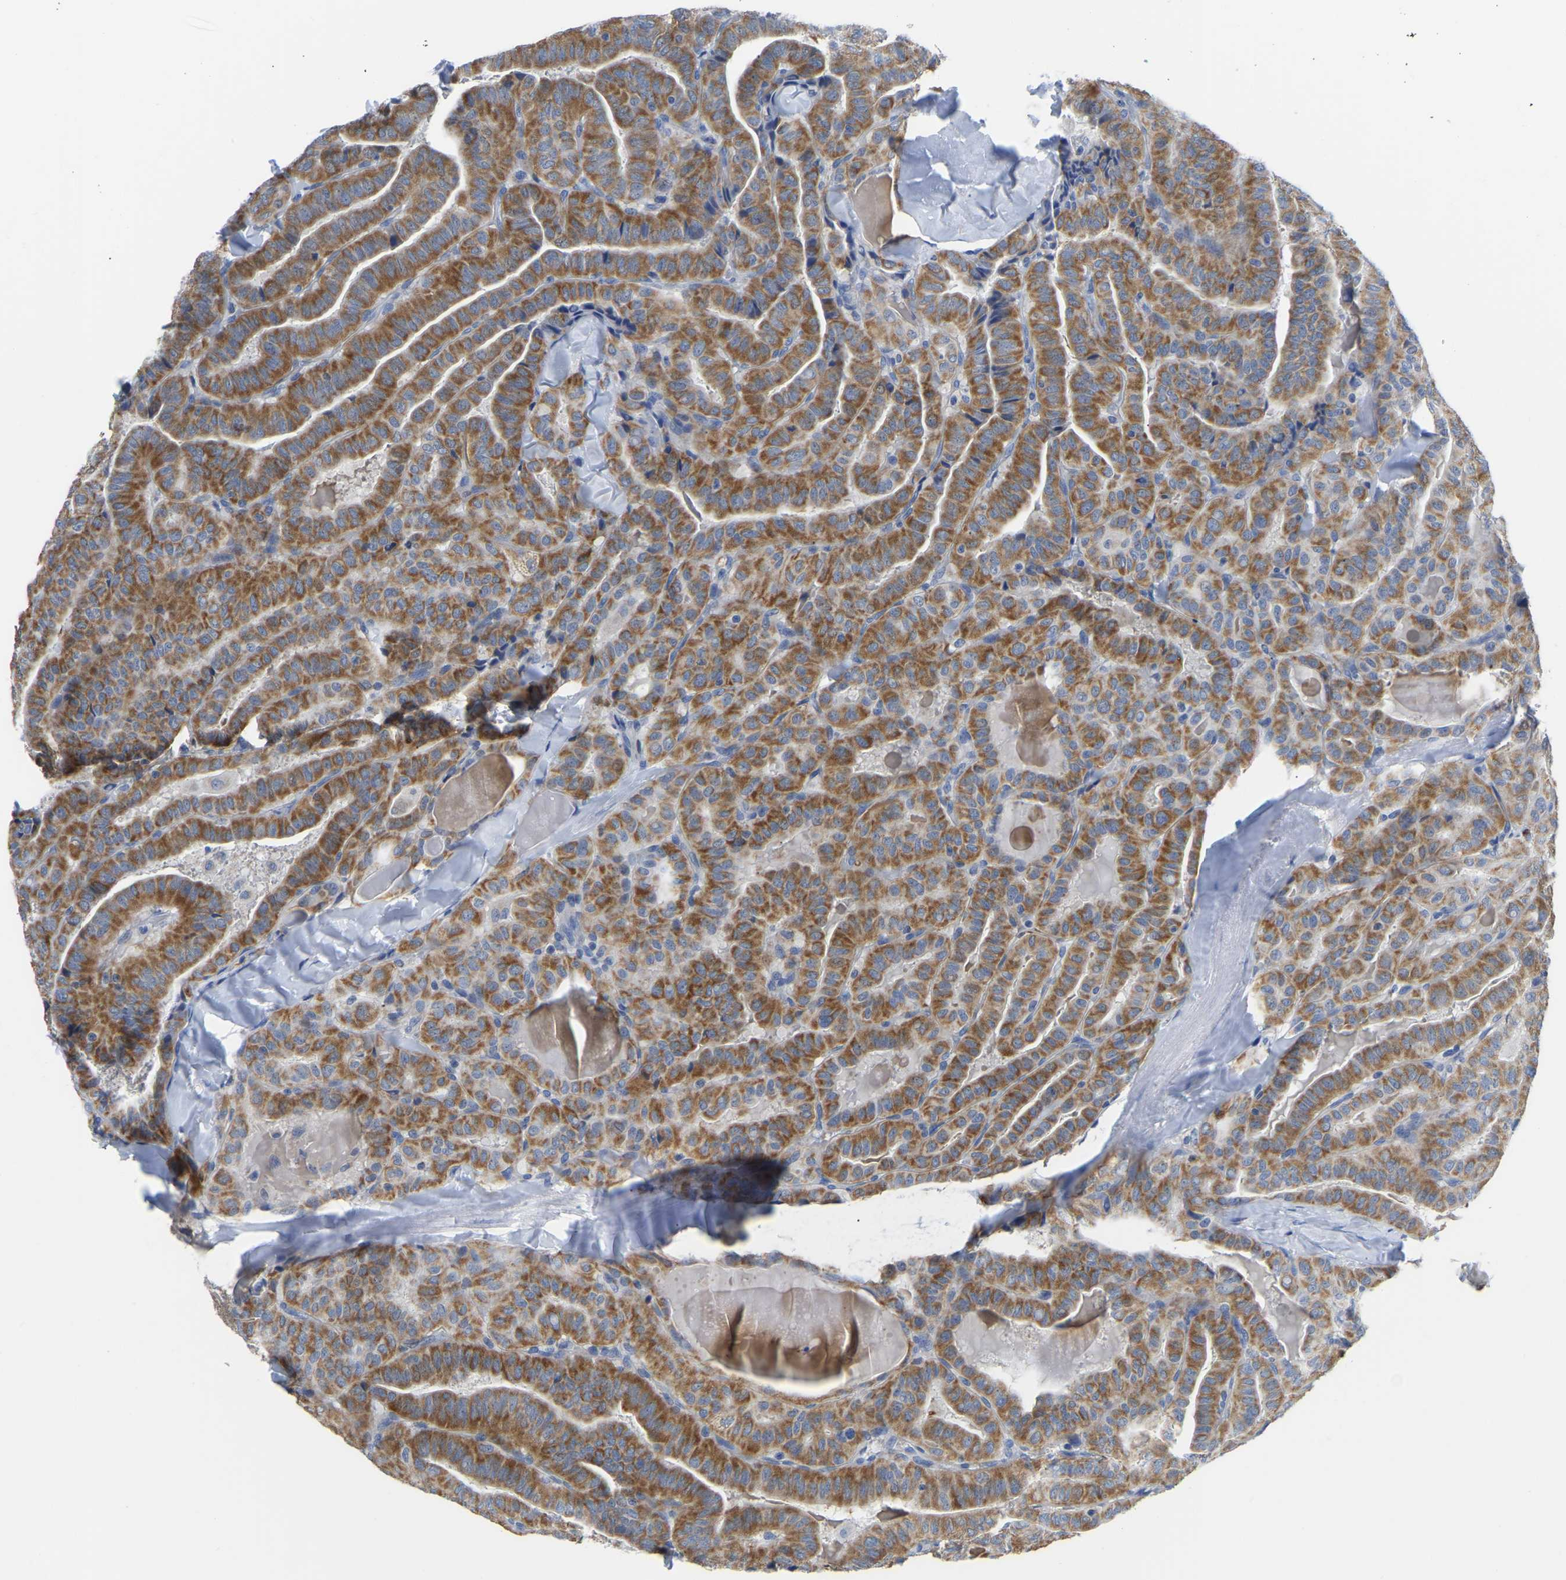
{"staining": {"intensity": "moderate", "quantity": ">75%", "location": "cytoplasmic/membranous"}, "tissue": "thyroid cancer", "cell_type": "Tumor cells", "image_type": "cancer", "snomed": [{"axis": "morphology", "description": "Papillary adenocarcinoma, NOS"}, {"axis": "topography", "description": "Thyroid gland"}], "caption": "Approximately >75% of tumor cells in papillary adenocarcinoma (thyroid) demonstrate moderate cytoplasmic/membranous protein positivity as visualized by brown immunohistochemical staining.", "gene": "ETFA", "patient": {"sex": "male", "age": 77}}